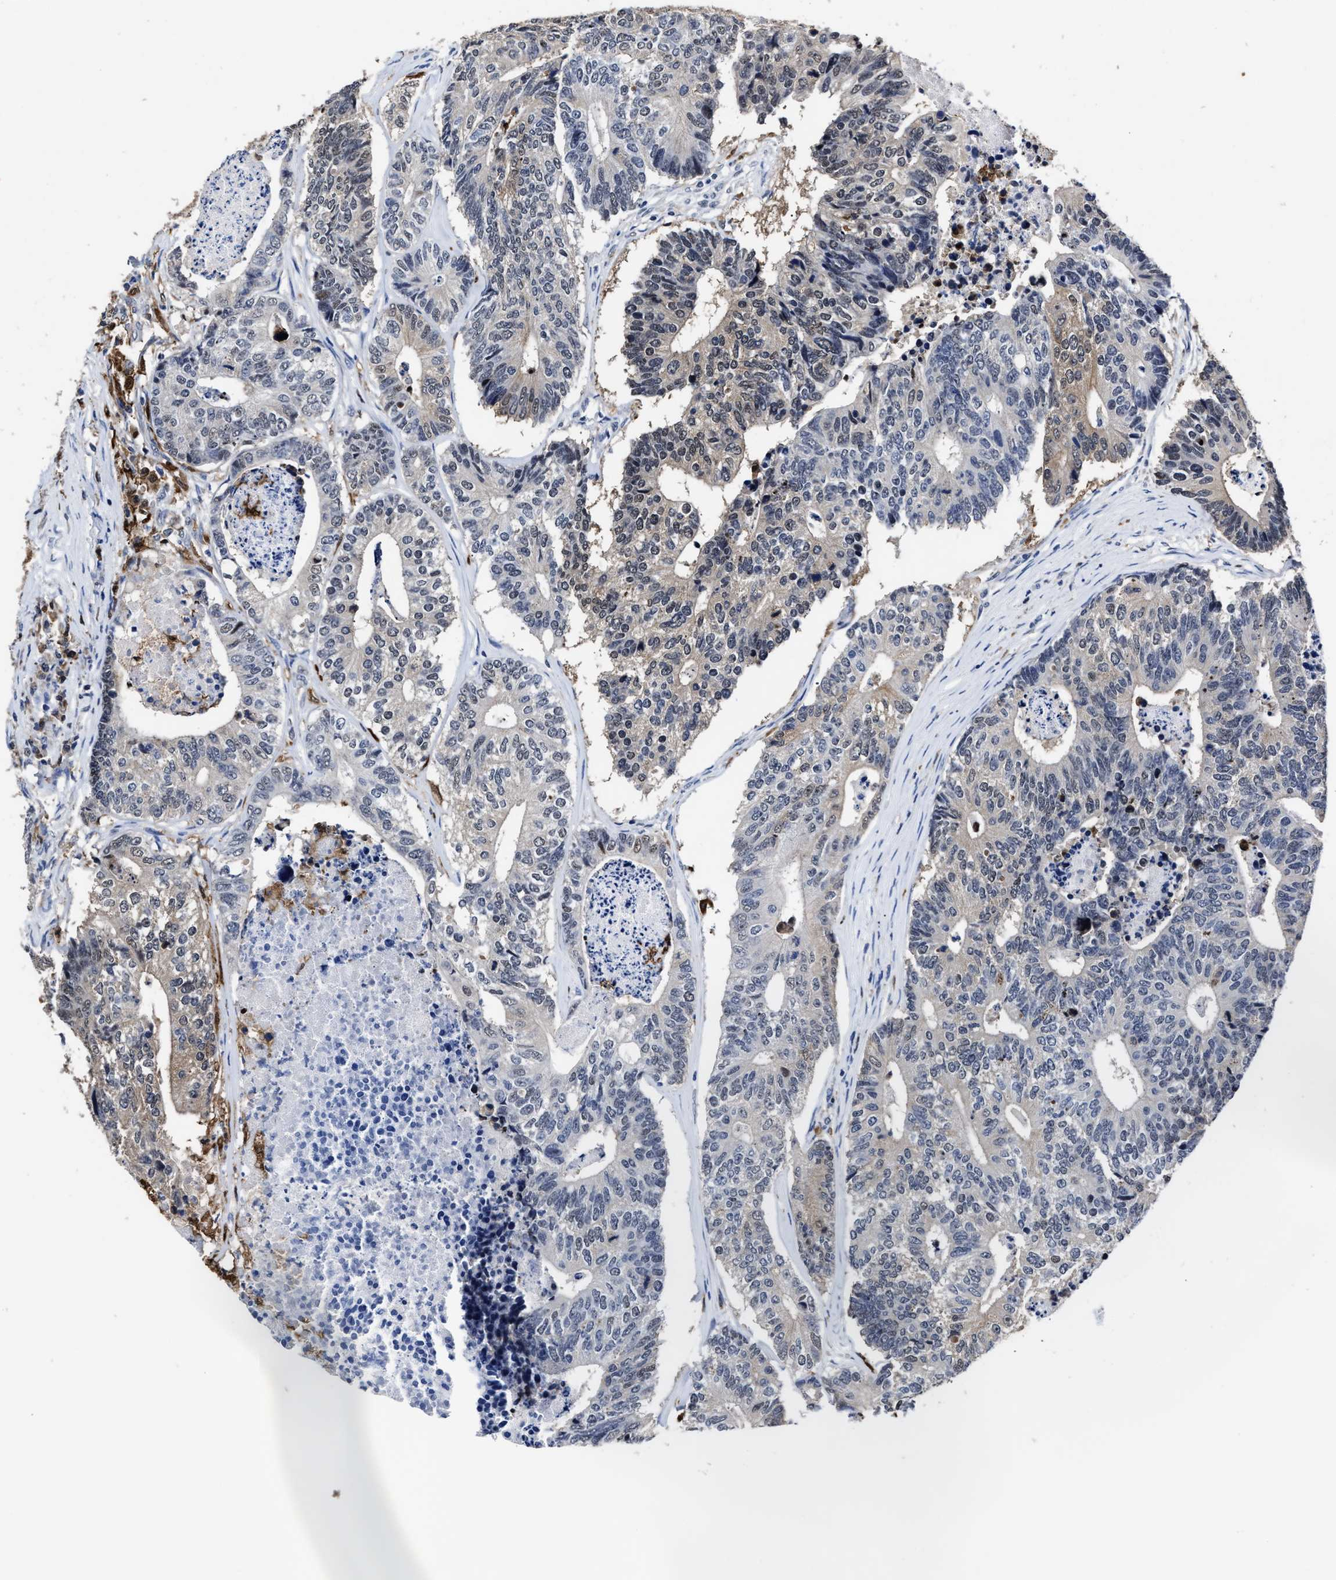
{"staining": {"intensity": "weak", "quantity": "25%-75%", "location": "cytoplasmic/membranous"}, "tissue": "colorectal cancer", "cell_type": "Tumor cells", "image_type": "cancer", "snomed": [{"axis": "morphology", "description": "Adenocarcinoma, NOS"}, {"axis": "topography", "description": "Colon"}], "caption": "Weak cytoplasmic/membranous protein expression is seen in approximately 25%-75% of tumor cells in adenocarcinoma (colorectal).", "gene": "PRPF4B", "patient": {"sex": "female", "age": 67}}